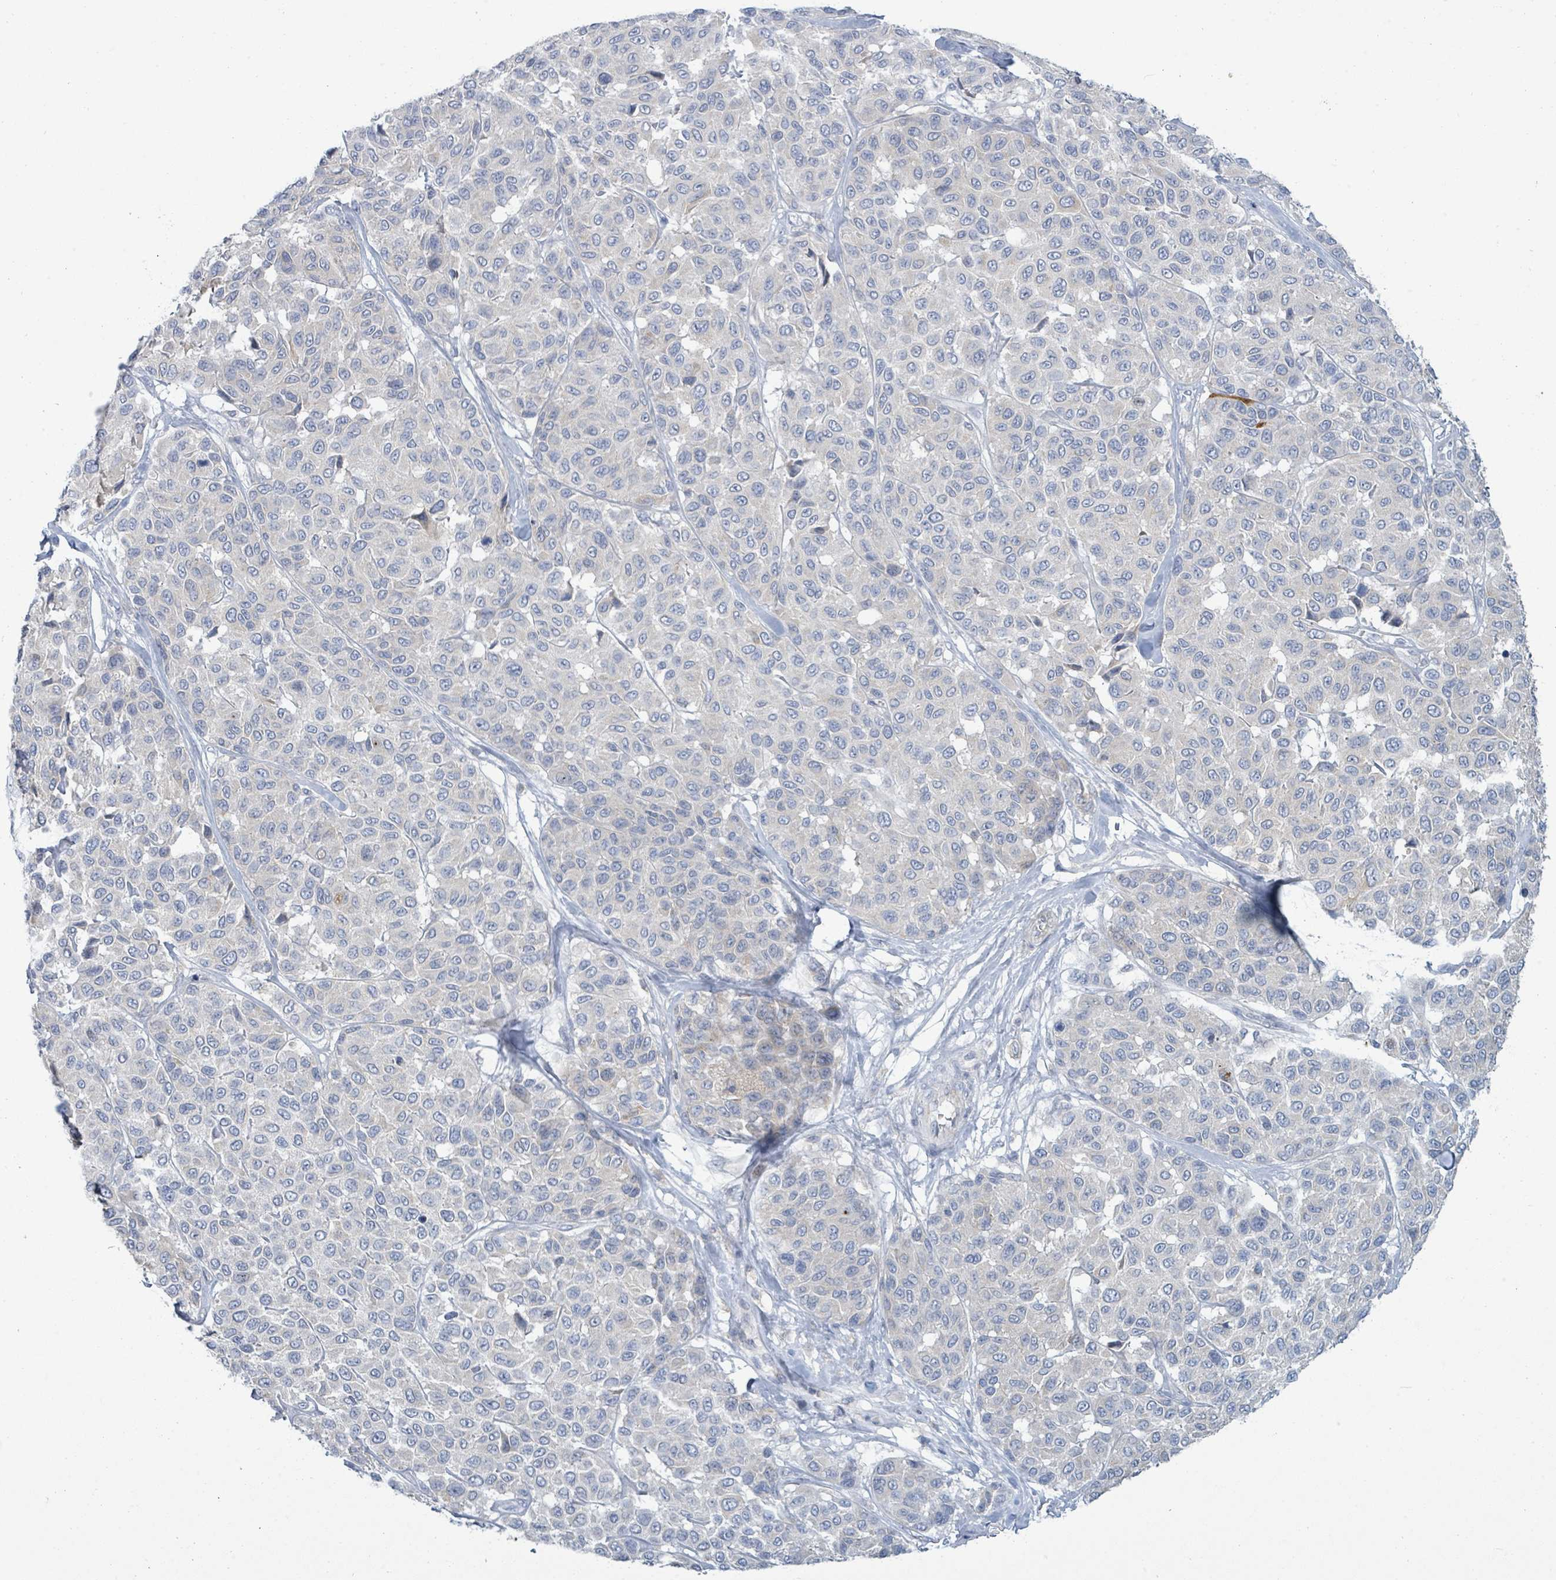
{"staining": {"intensity": "negative", "quantity": "none", "location": "none"}, "tissue": "melanoma", "cell_type": "Tumor cells", "image_type": "cancer", "snomed": [{"axis": "morphology", "description": "Malignant melanoma, NOS"}, {"axis": "topography", "description": "Skin"}], "caption": "Immunohistochemical staining of melanoma shows no significant expression in tumor cells.", "gene": "SIRPB1", "patient": {"sex": "female", "age": 66}}